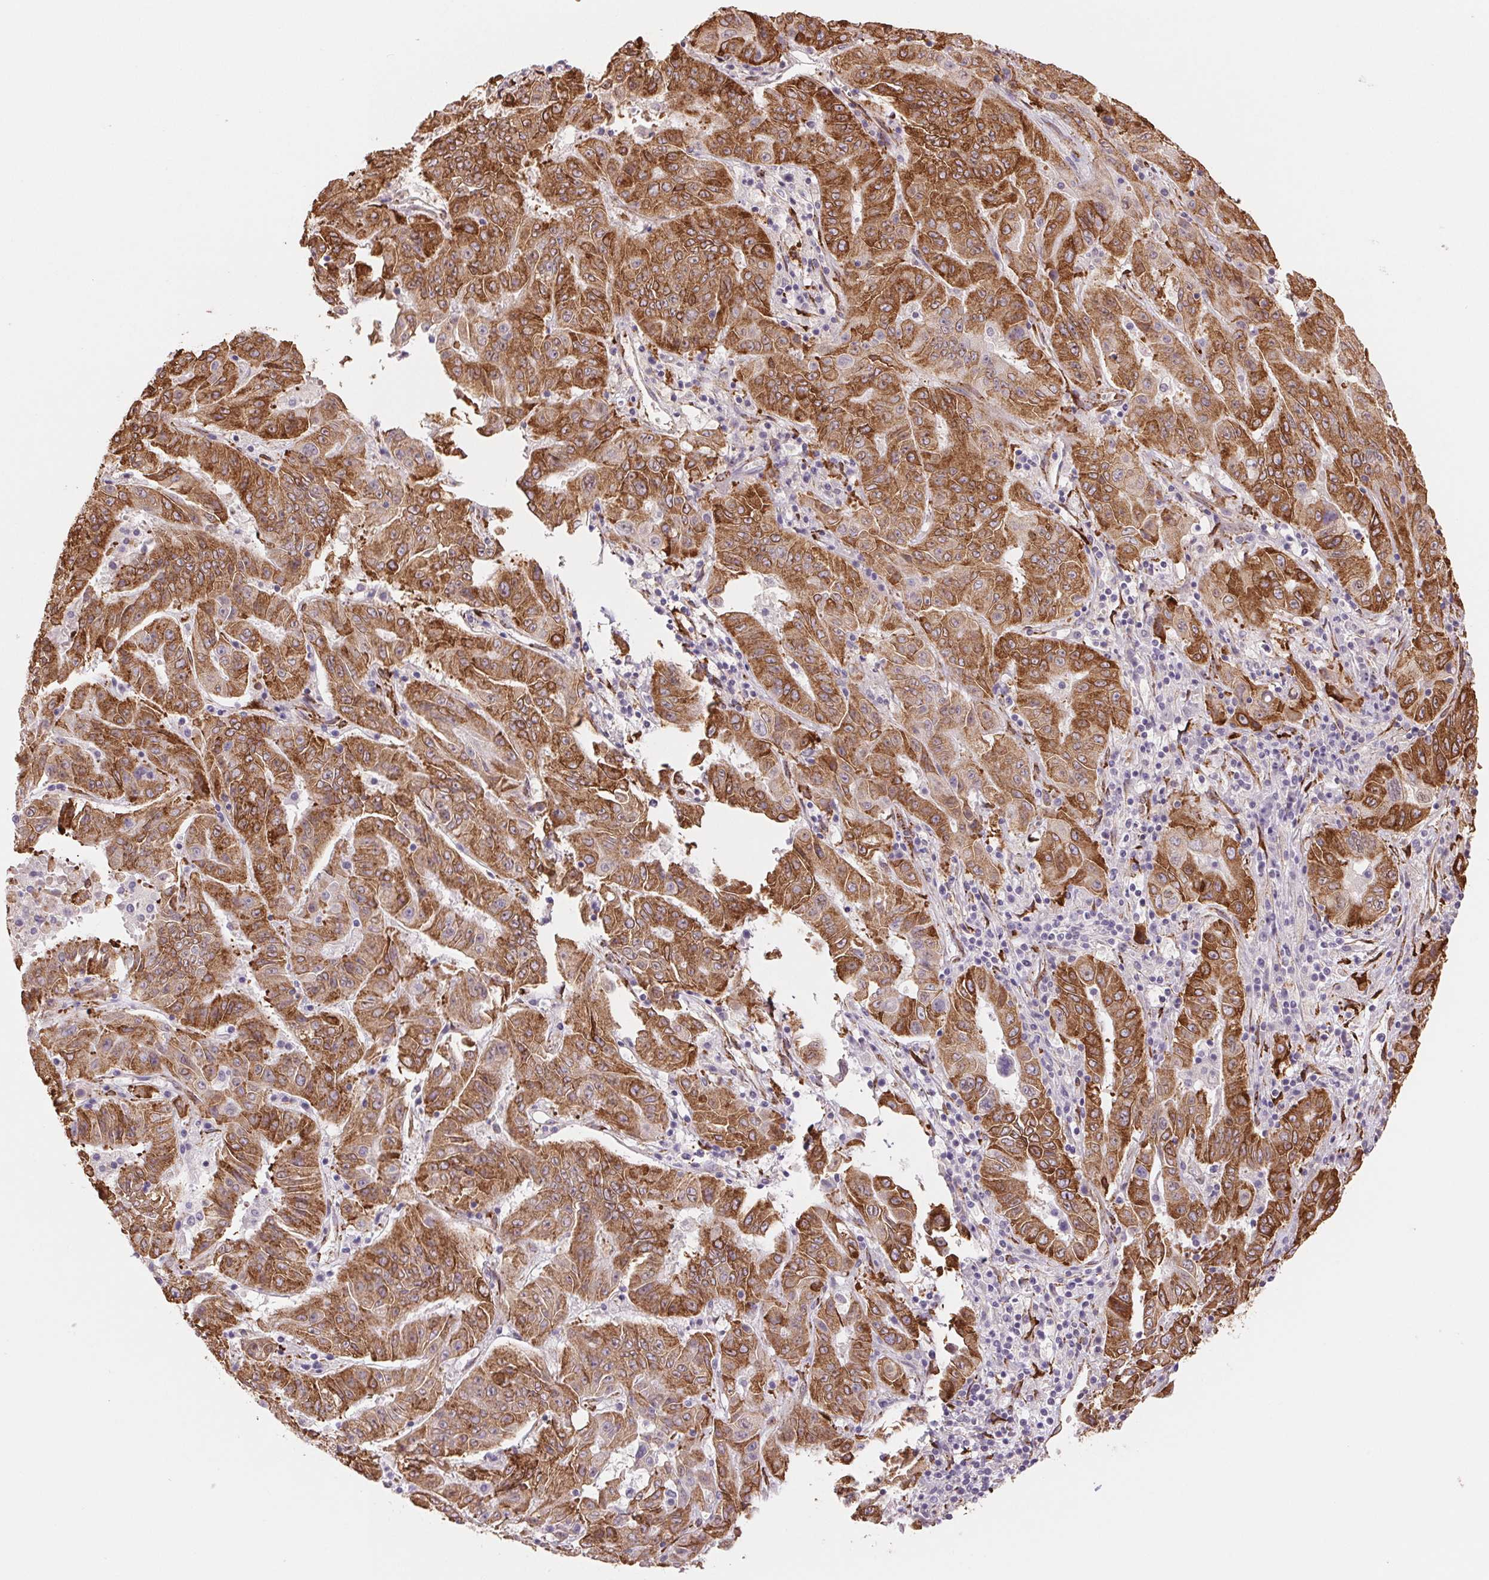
{"staining": {"intensity": "moderate", "quantity": ">75%", "location": "cytoplasmic/membranous"}, "tissue": "pancreatic cancer", "cell_type": "Tumor cells", "image_type": "cancer", "snomed": [{"axis": "morphology", "description": "Adenocarcinoma, NOS"}, {"axis": "topography", "description": "Pancreas"}], "caption": "Protein staining exhibits moderate cytoplasmic/membranous expression in about >75% of tumor cells in adenocarcinoma (pancreatic).", "gene": "FKBP10", "patient": {"sex": "male", "age": 63}}